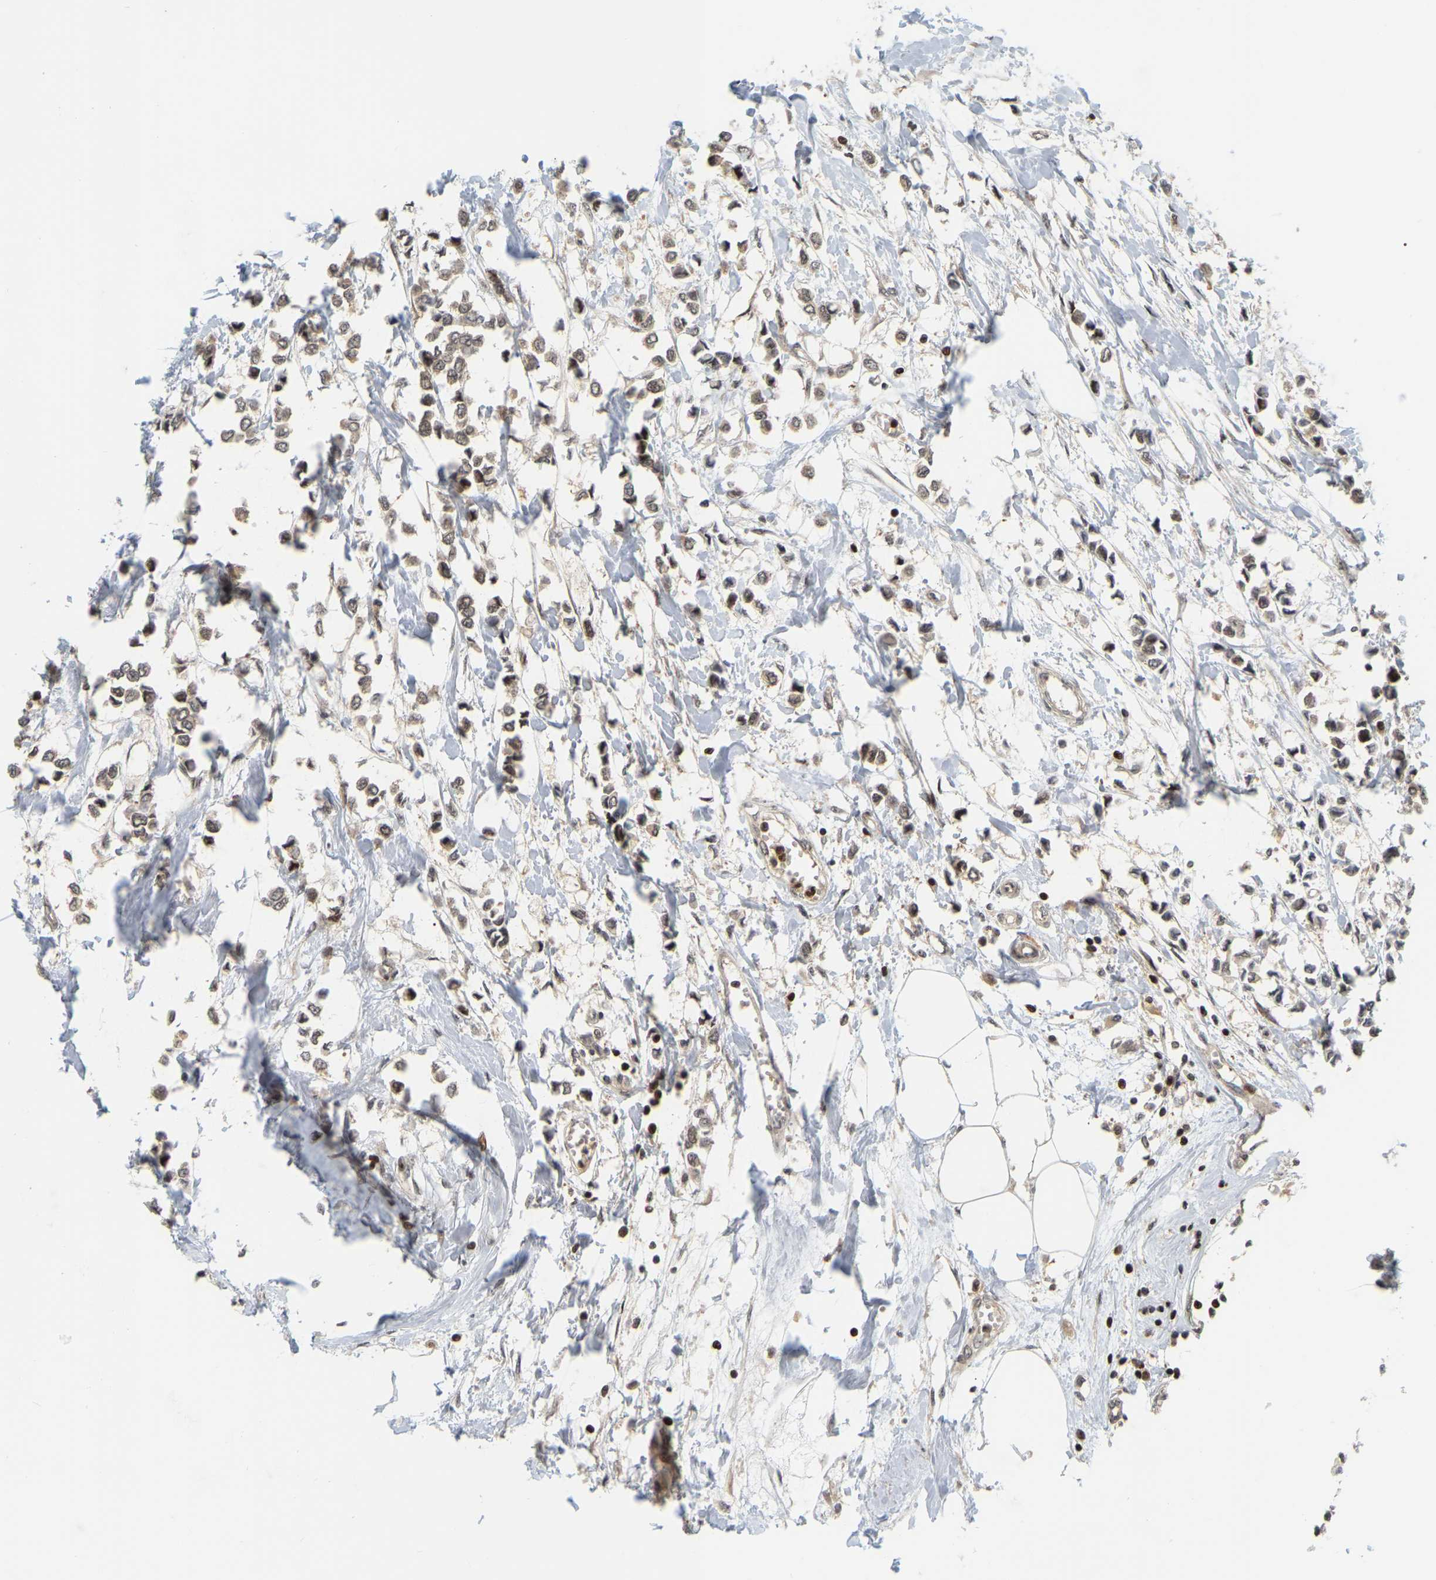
{"staining": {"intensity": "weak", "quantity": ">75%", "location": "cytoplasmic/membranous"}, "tissue": "breast cancer", "cell_type": "Tumor cells", "image_type": "cancer", "snomed": [{"axis": "morphology", "description": "Lobular carcinoma"}, {"axis": "topography", "description": "Breast"}], "caption": "Human breast cancer stained with a protein marker exhibits weak staining in tumor cells.", "gene": "NFE2L2", "patient": {"sex": "female", "age": 51}}